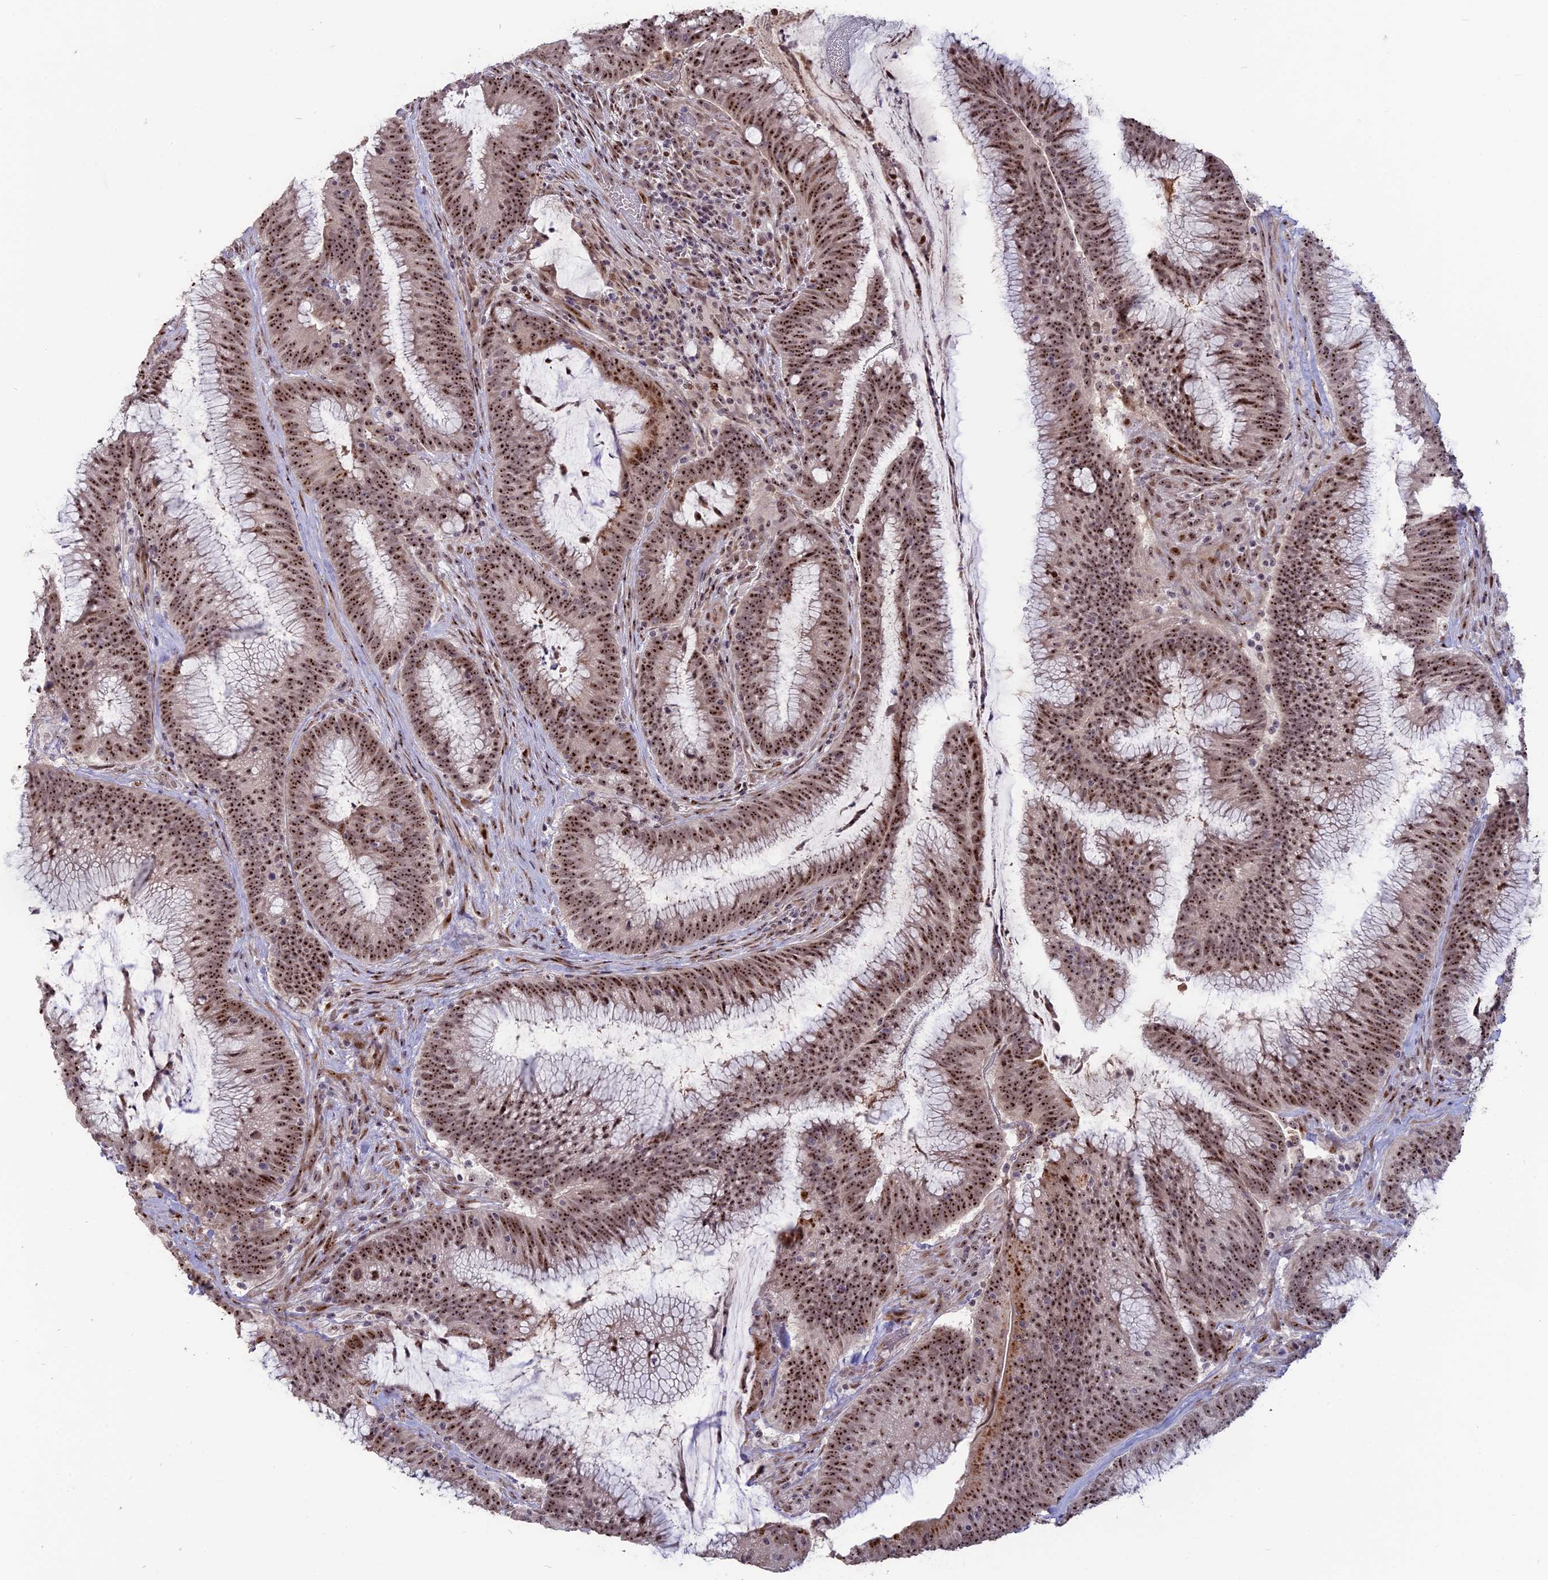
{"staining": {"intensity": "strong", "quantity": ">75%", "location": "nuclear"}, "tissue": "colorectal cancer", "cell_type": "Tumor cells", "image_type": "cancer", "snomed": [{"axis": "morphology", "description": "Adenocarcinoma, NOS"}, {"axis": "topography", "description": "Rectum"}], "caption": "Colorectal cancer (adenocarcinoma) stained for a protein (brown) exhibits strong nuclear positive staining in about >75% of tumor cells.", "gene": "FAM131A", "patient": {"sex": "female", "age": 77}}